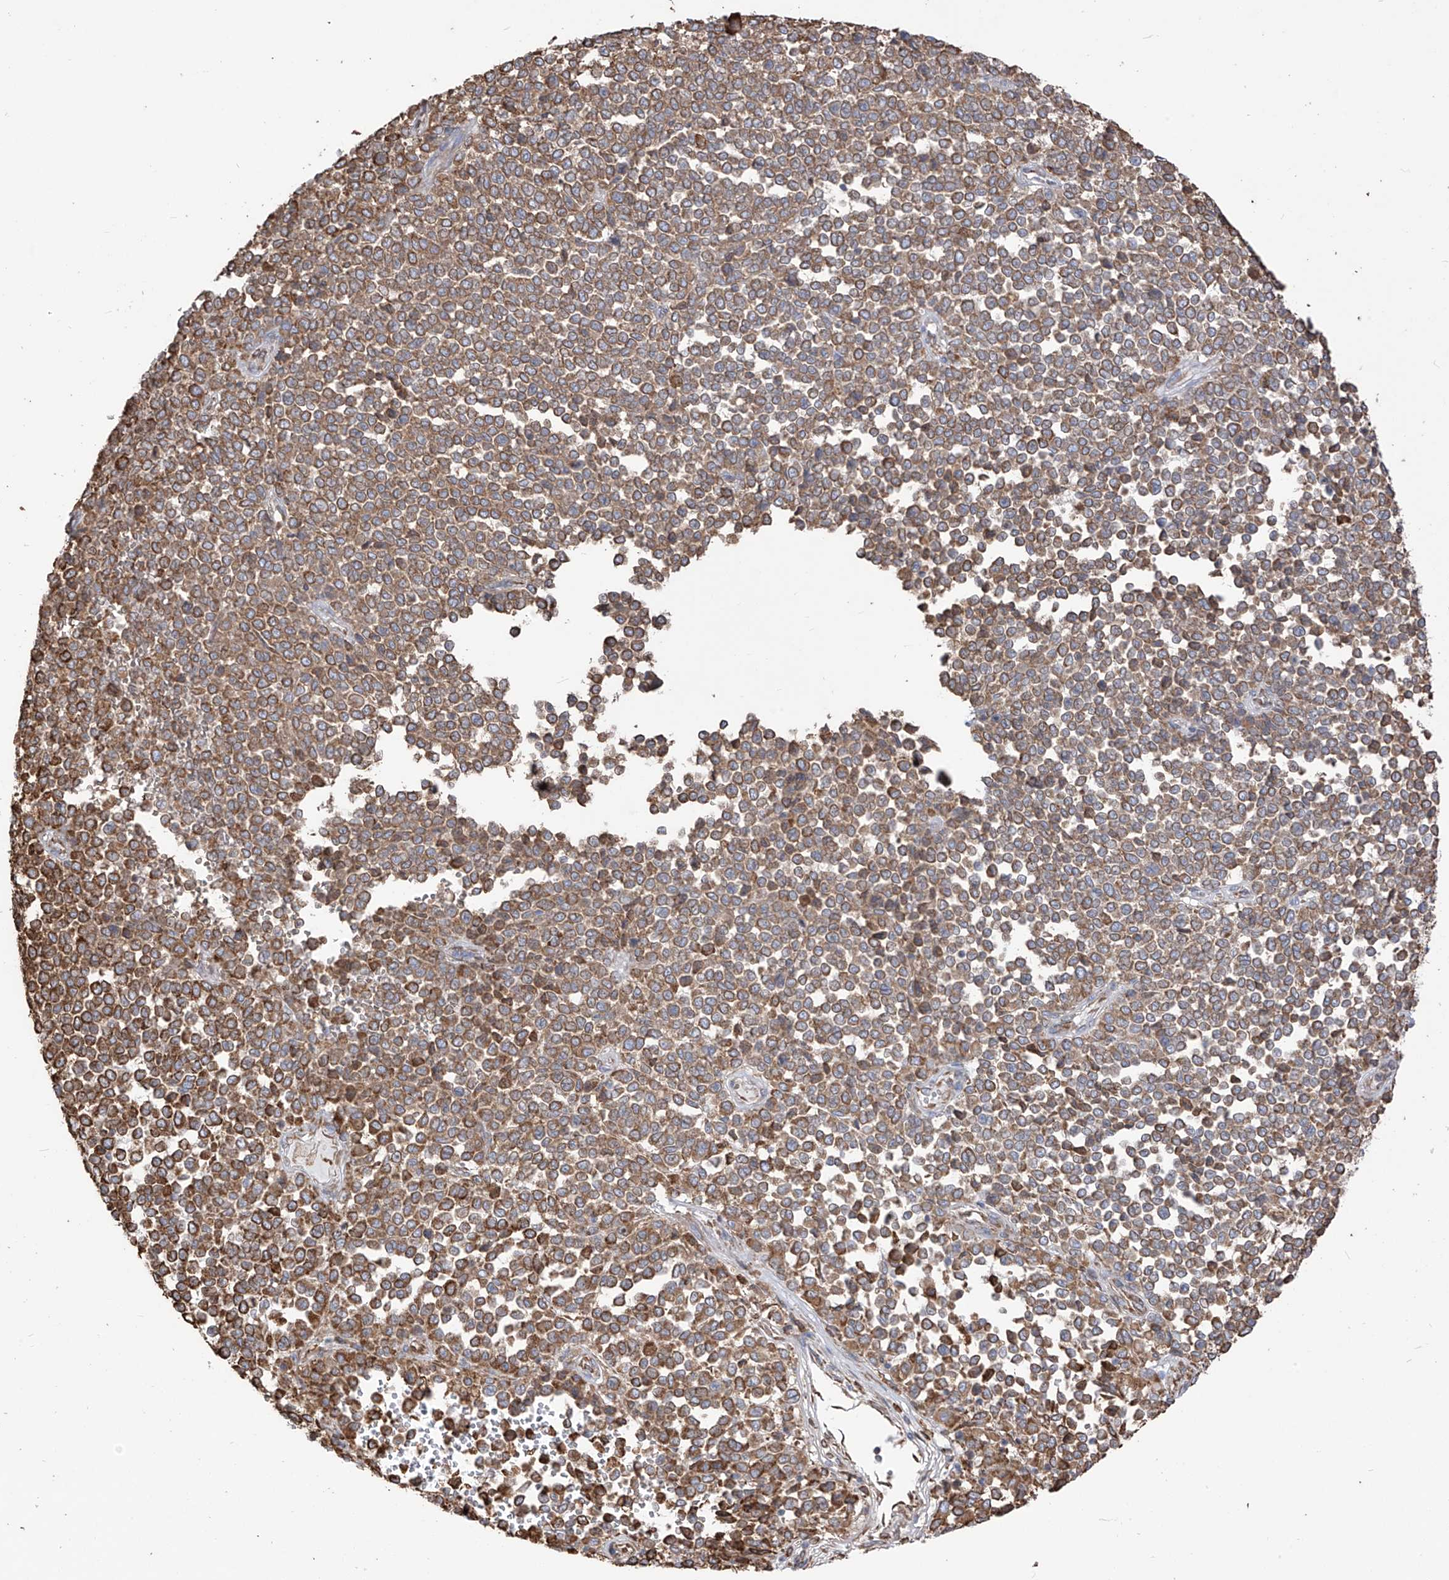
{"staining": {"intensity": "moderate", "quantity": ">75%", "location": "cytoplasmic/membranous"}, "tissue": "melanoma", "cell_type": "Tumor cells", "image_type": "cancer", "snomed": [{"axis": "morphology", "description": "Malignant melanoma, Metastatic site"}, {"axis": "topography", "description": "Pancreas"}], "caption": "Immunohistochemistry (IHC) of human malignant melanoma (metastatic site) exhibits medium levels of moderate cytoplasmic/membranous positivity in approximately >75% of tumor cells.", "gene": "PDIA6", "patient": {"sex": "female", "age": 30}}